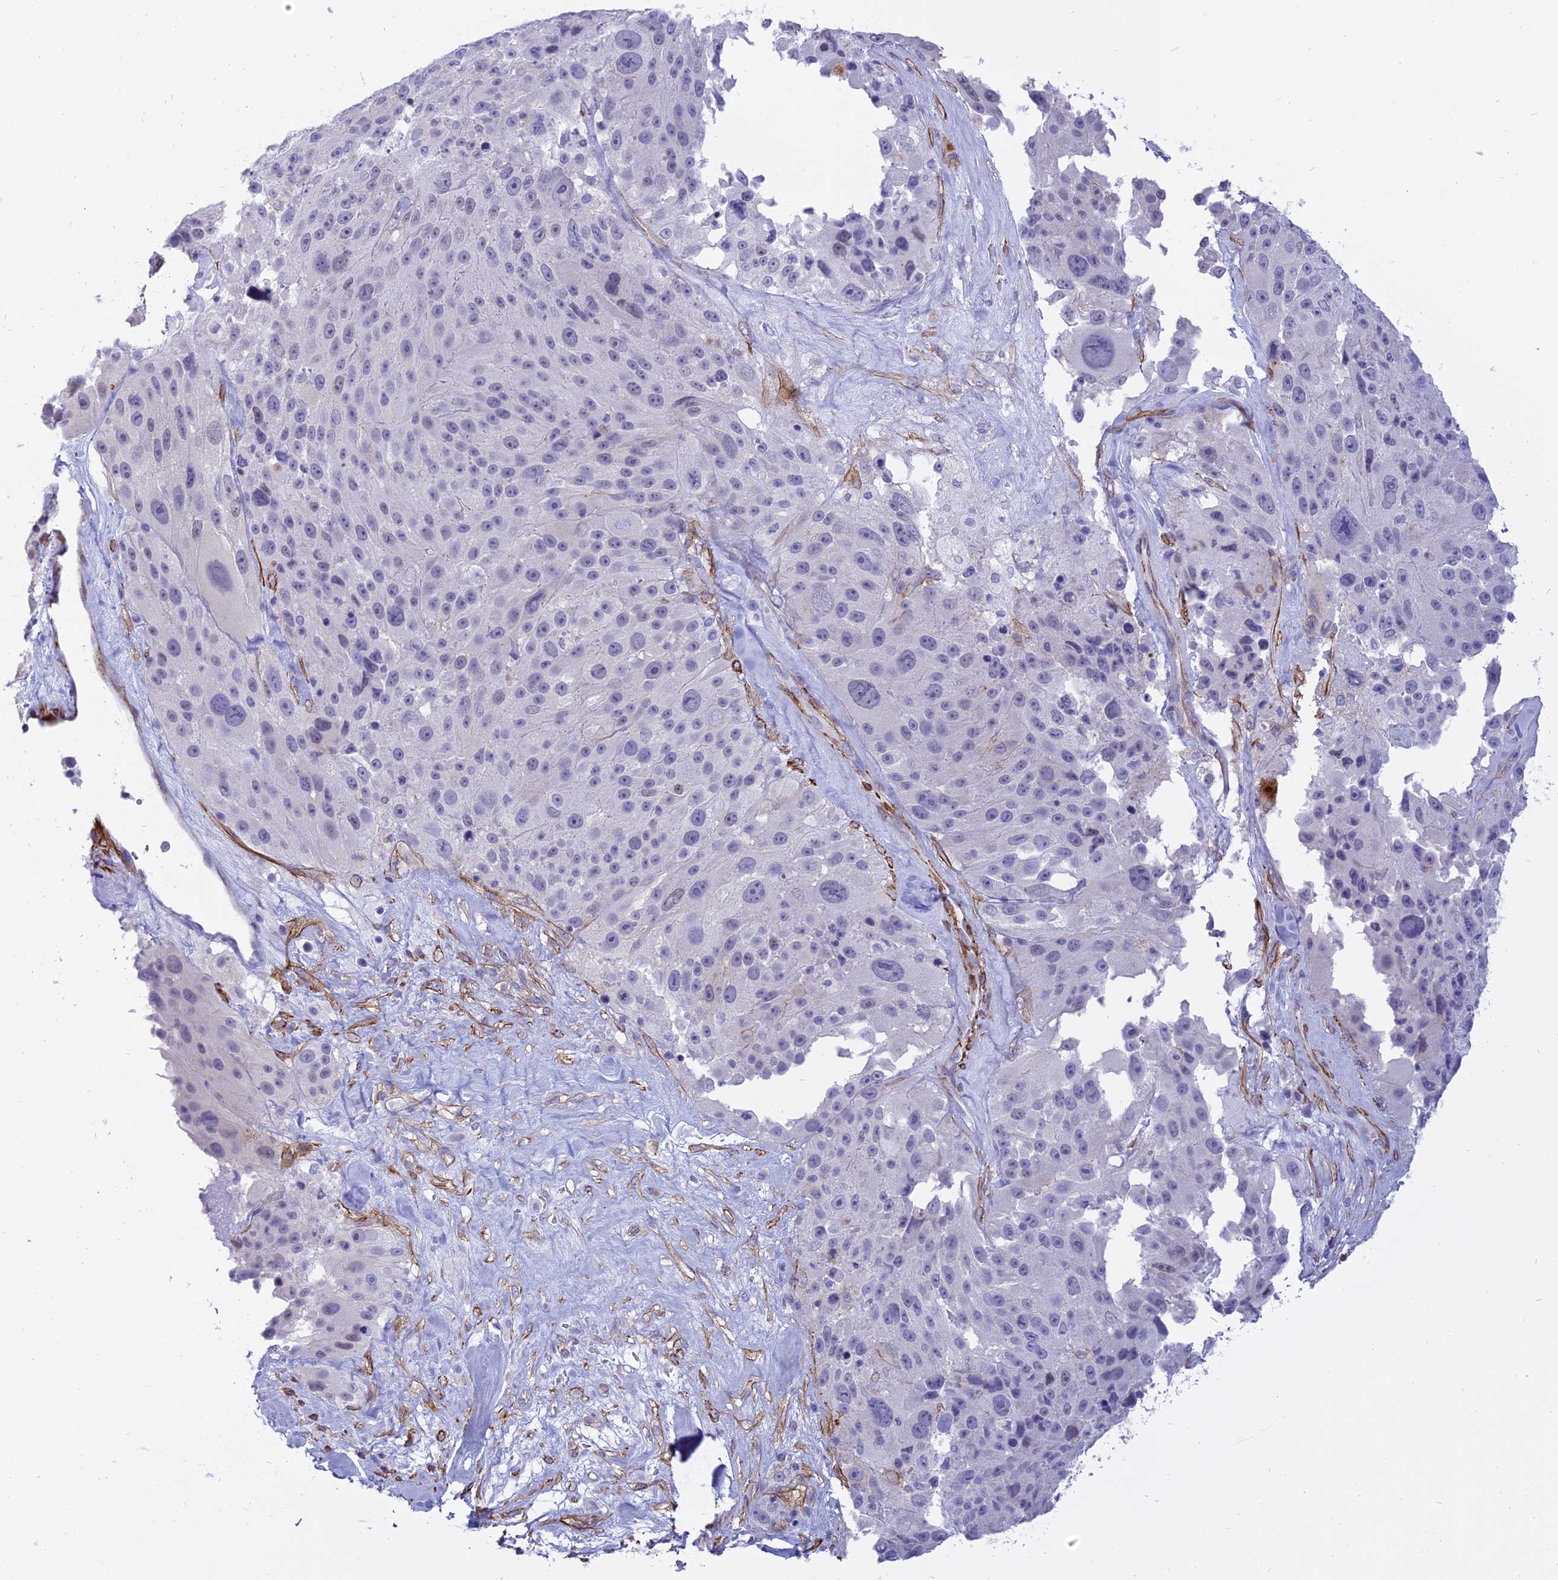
{"staining": {"intensity": "negative", "quantity": "none", "location": "none"}, "tissue": "melanoma", "cell_type": "Tumor cells", "image_type": "cancer", "snomed": [{"axis": "morphology", "description": "Malignant melanoma, Metastatic site"}, {"axis": "topography", "description": "Lymph node"}], "caption": "Tumor cells are negative for brown protein staining in malignant melanoma (metastatic site).", "gene": "CENPV", "patient": {"sex": "male", "age": 62}}